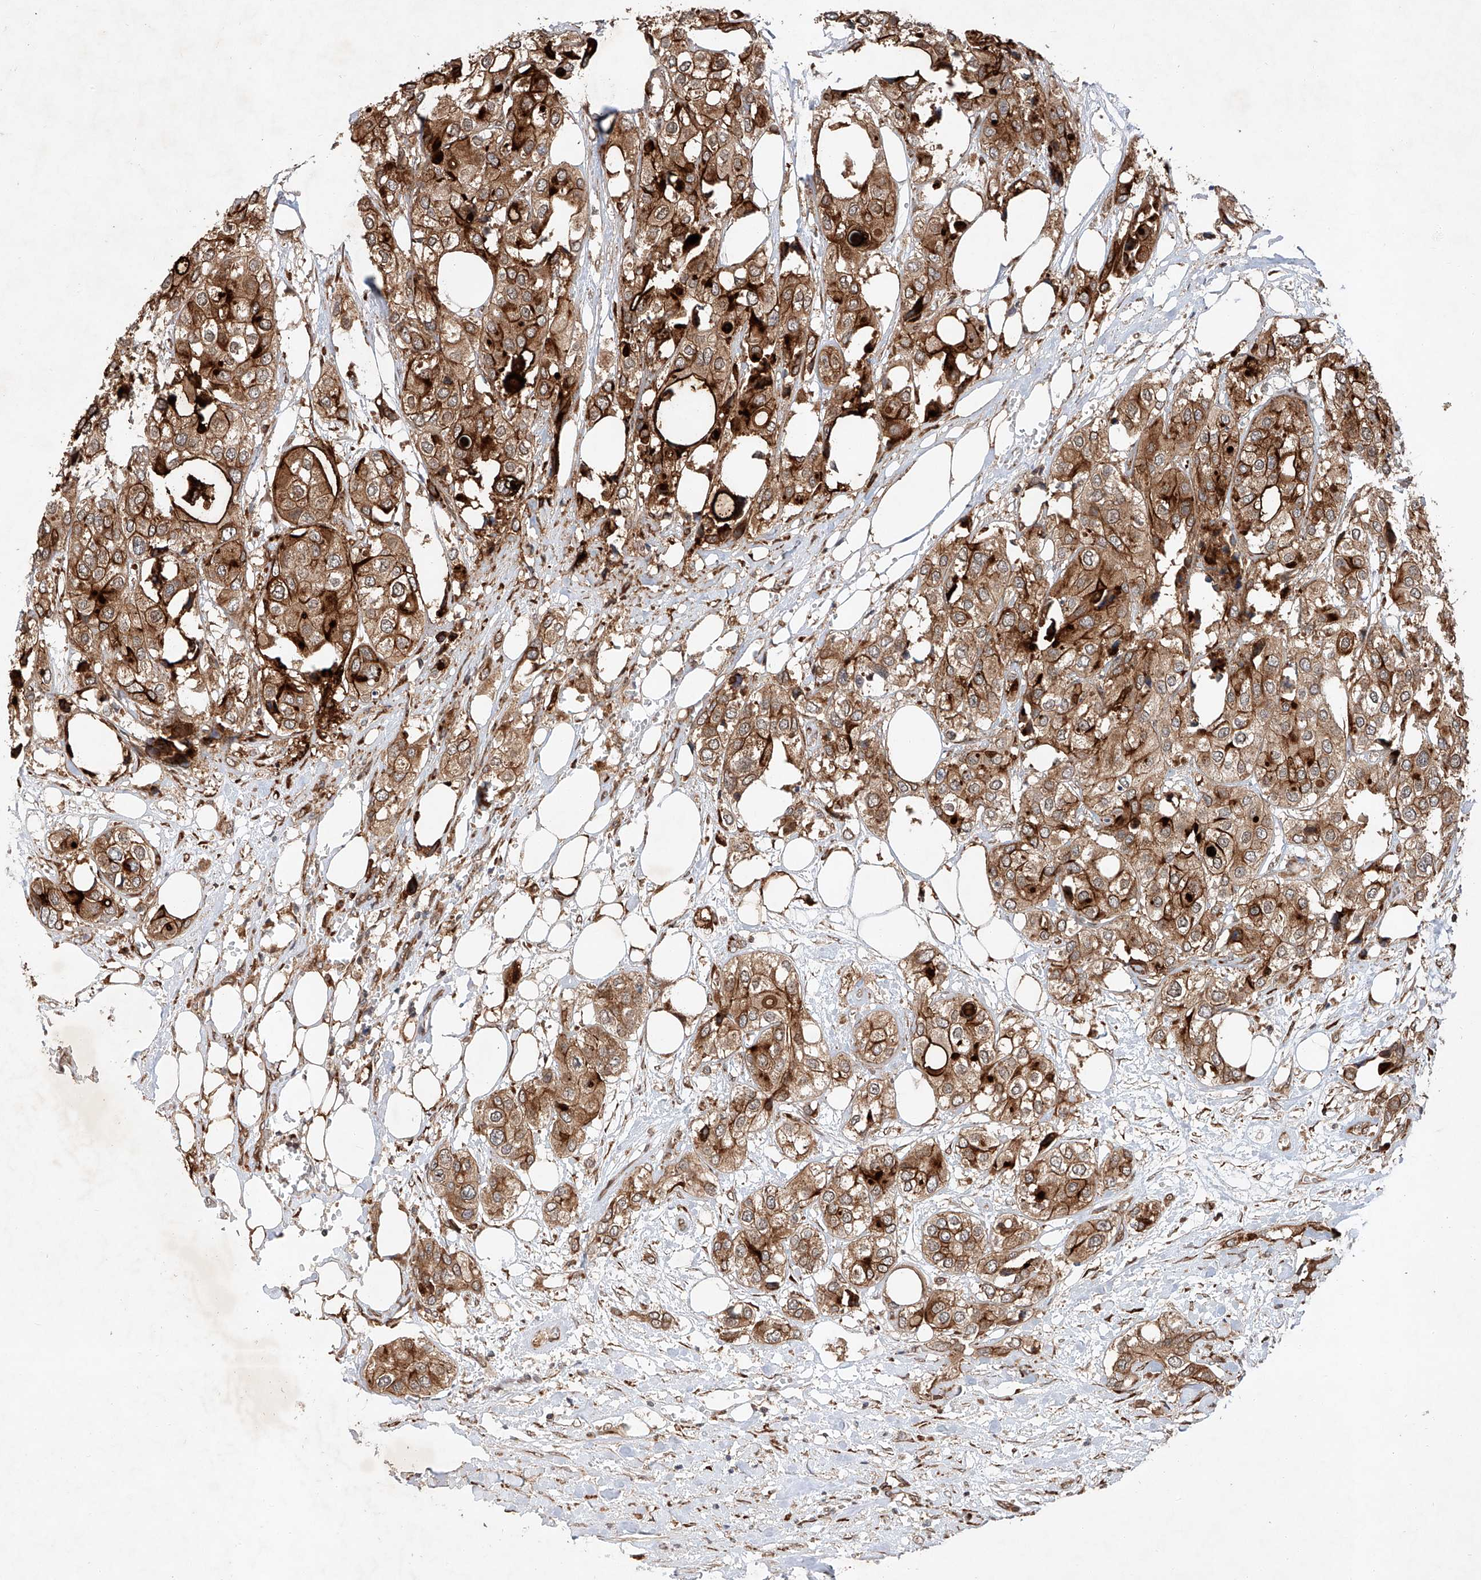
{"staining": {"intensity": "strong", "quantity": ">75%", "location": "cytoplasmic/membranous"}, "tissue": "urothelial cancer", "cell_type": "Tumor cells", "image_type": "cancer", "snomed": [{"axis": "morphology", "description": "Urothelial carcinoma, High grade"}, {"axis": "topography", "description": "Urinary bladder"}], "caption": "This is an image of immunohistochemistry (IHC) staining of urothelial carcinoma (high-grade), which shows strong expression in the cytoplasmic/membranous of tumor cells.", "gene": "ZFP28", "patient": {"sex": "male", "age": 64}}